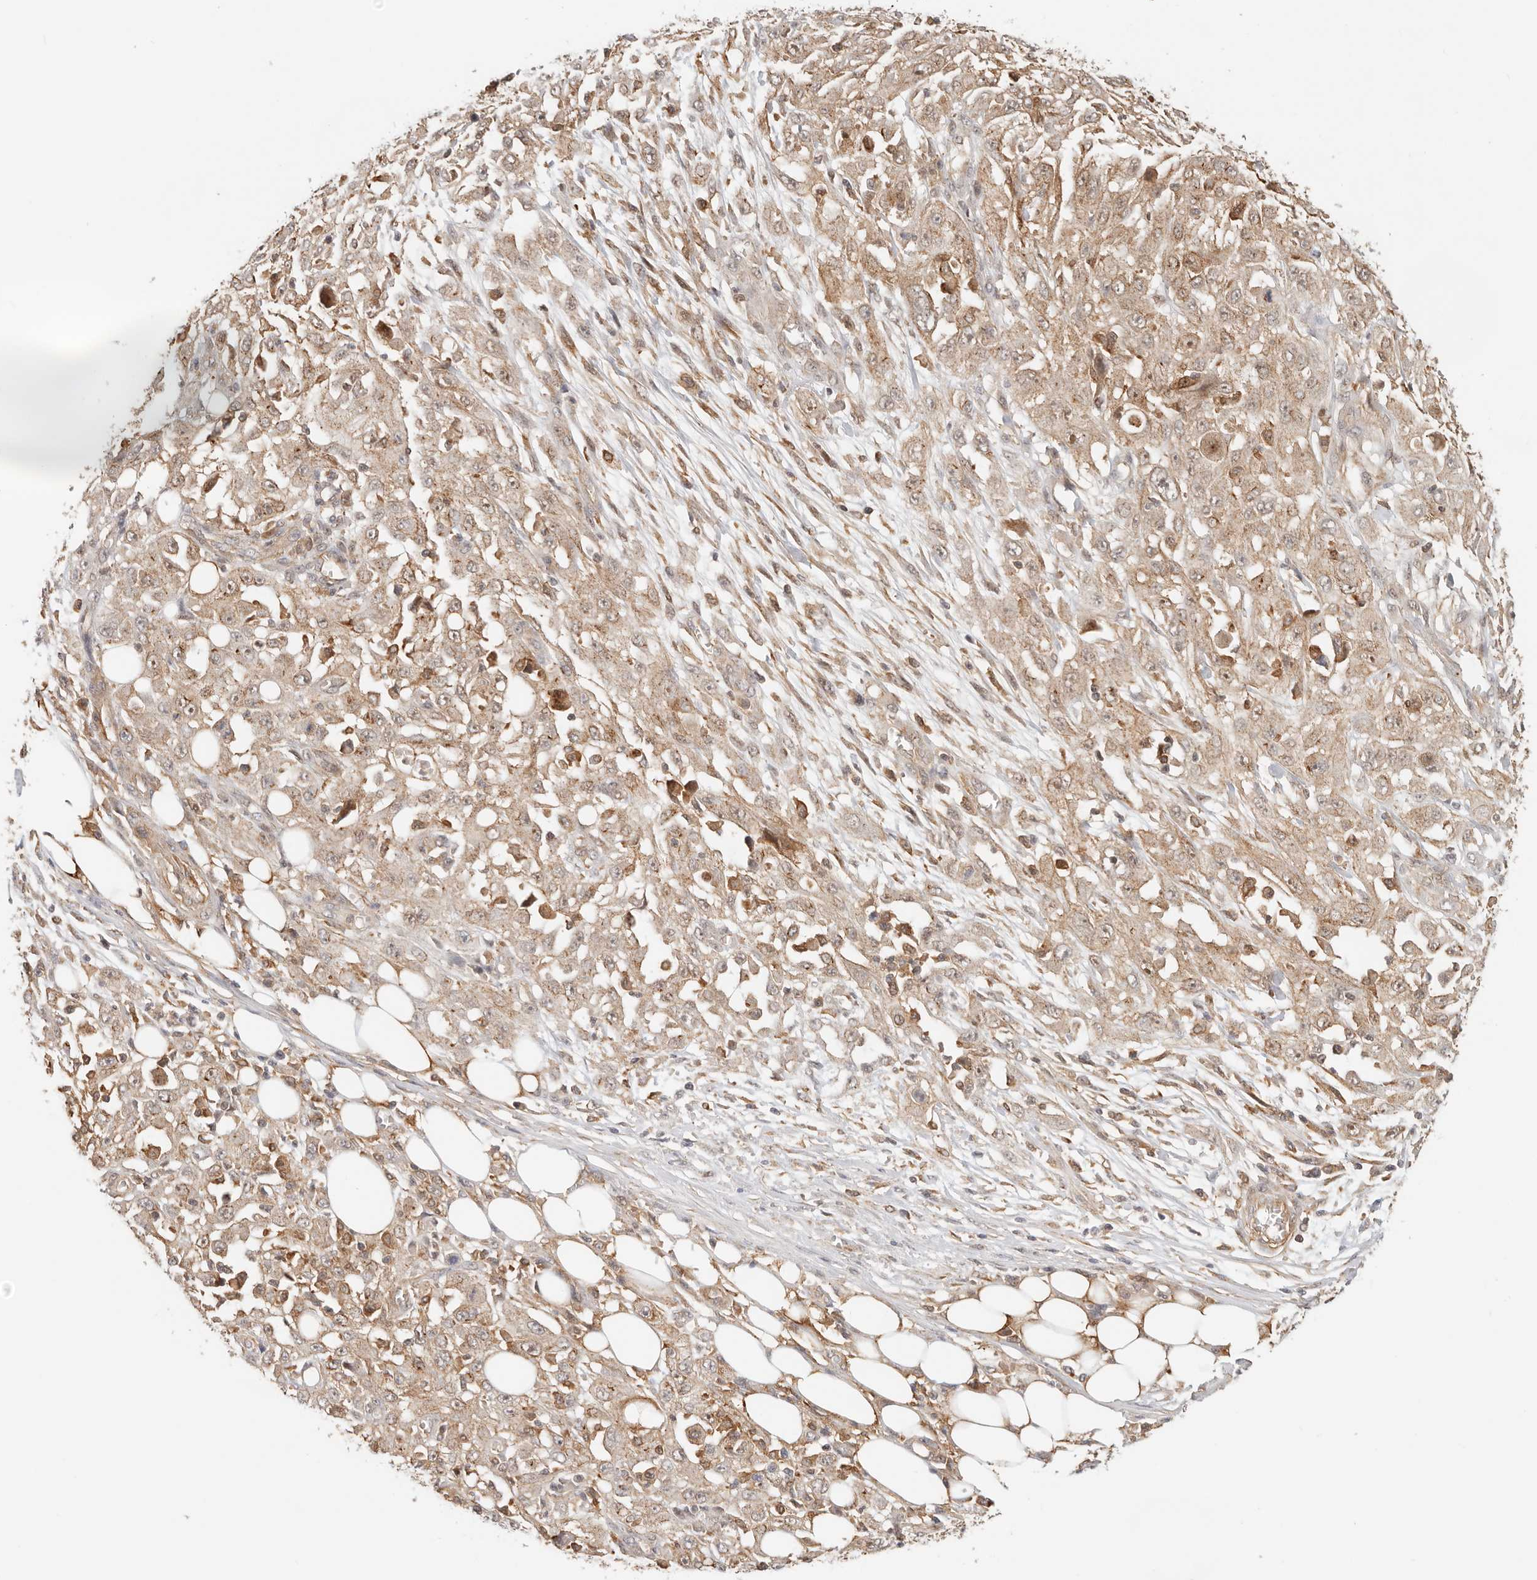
{"staining": {"intensity": "moderate", "quantity": ">75%", "location": "cytoplasmic/membranous,nuclear"}, "tissue": "skin cancer", "cell_type": "Tumor cells", "image_type": "cancer", "snomed": [{"axis": "morphology", "description": "Squamous cell carcinoma, NOS"}, {"axis": "morphology", "description": "Squamous cell carcinoma, metastatic, NOS"}, {"axis": "topography", "description": "Skin"}, {"axis": "topography", "description": "Lymph node"}], "caption": "Human skin squamous cell carcinoma stained with a protein marker shows moderate staining in tumor cells.", "gene": "HEXD", "patient": {"sex": "male", "age": 75}}